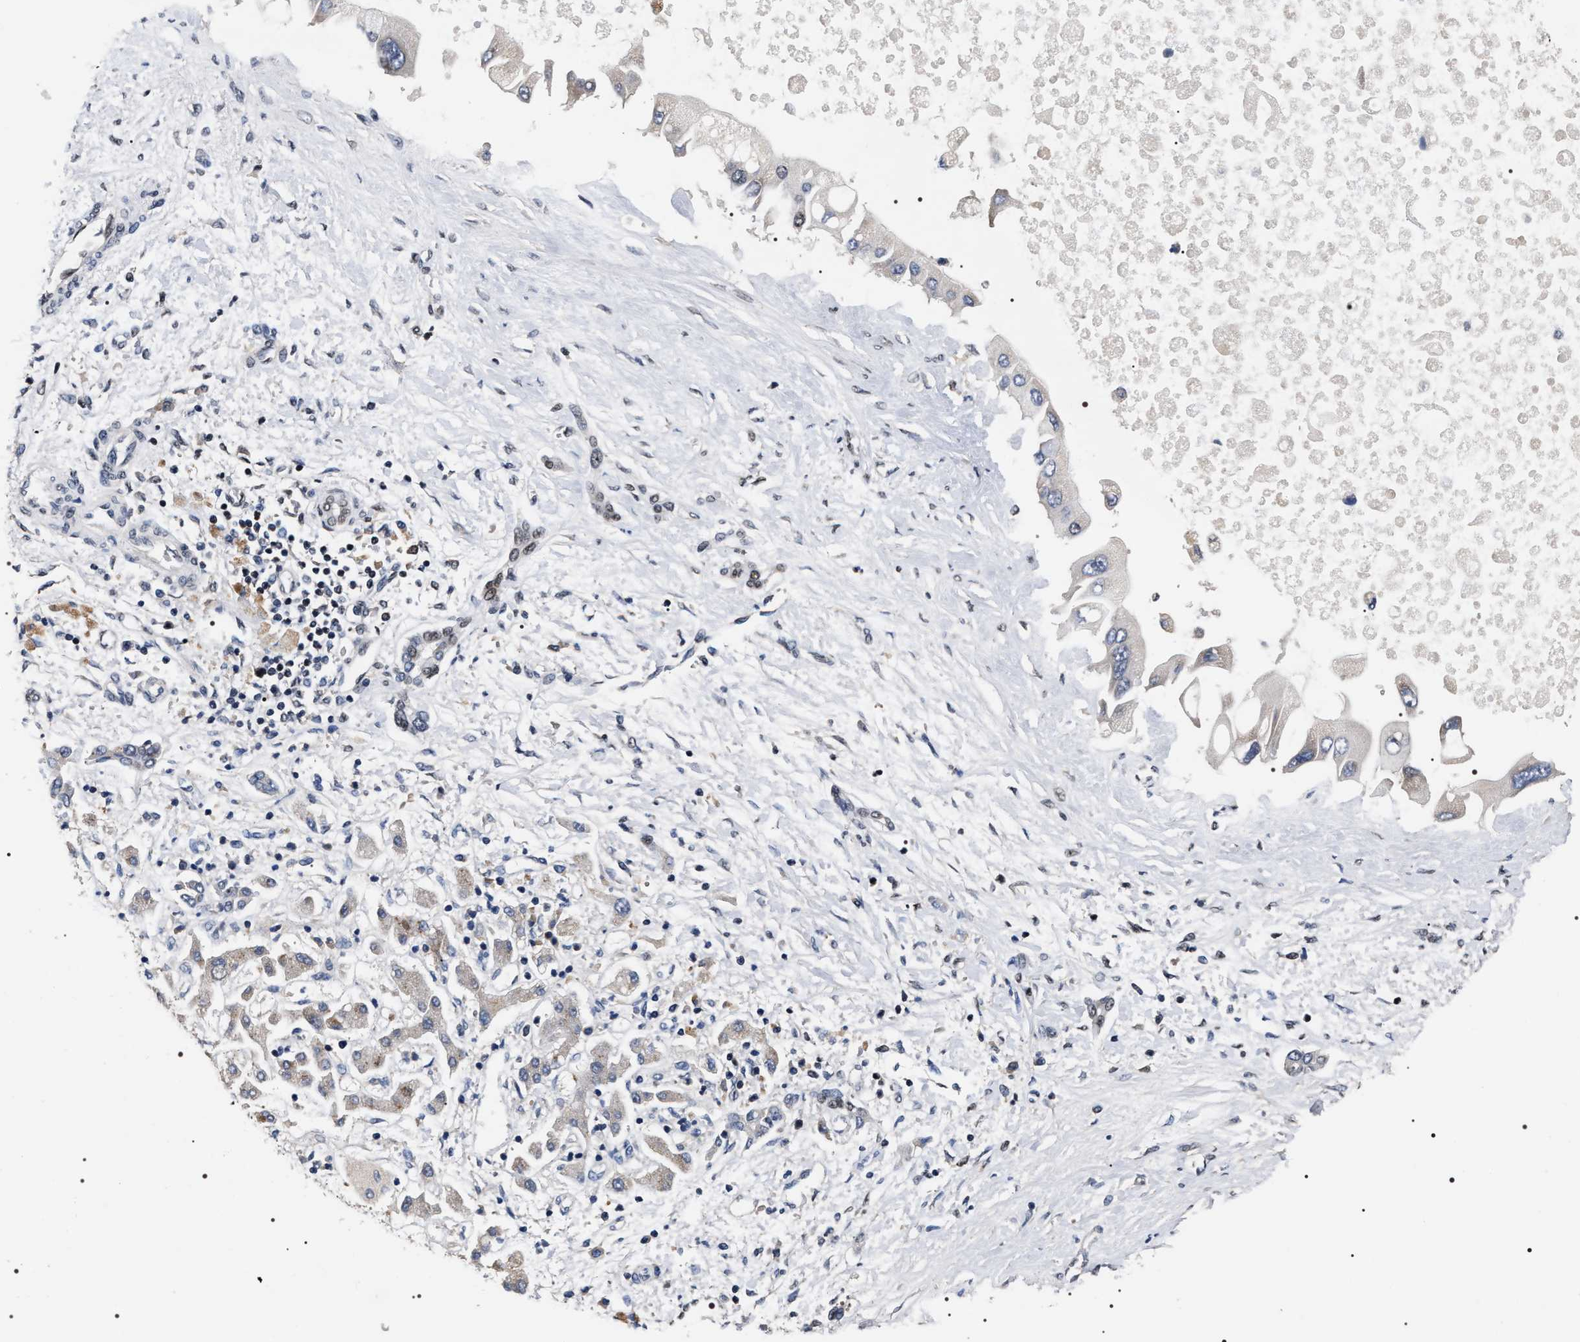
{"staining": {"intensity": "negative", "quantity": "none", "location": "none"}, "tissue": "liver cancer", "cell_type": "Tumor cells", "image_type": "cancer", "snomed": [{"axis": "morphology", "description": "Cholangiocarcinoma"}, {"axis": "topography", "description": "Liver"}], "caption": "Image shows no protein staining in tumor cells of liver cholangiocarcinoma tissue.", "gene": "RRP1B", "patient": {"sex": "male", "age": 50}}